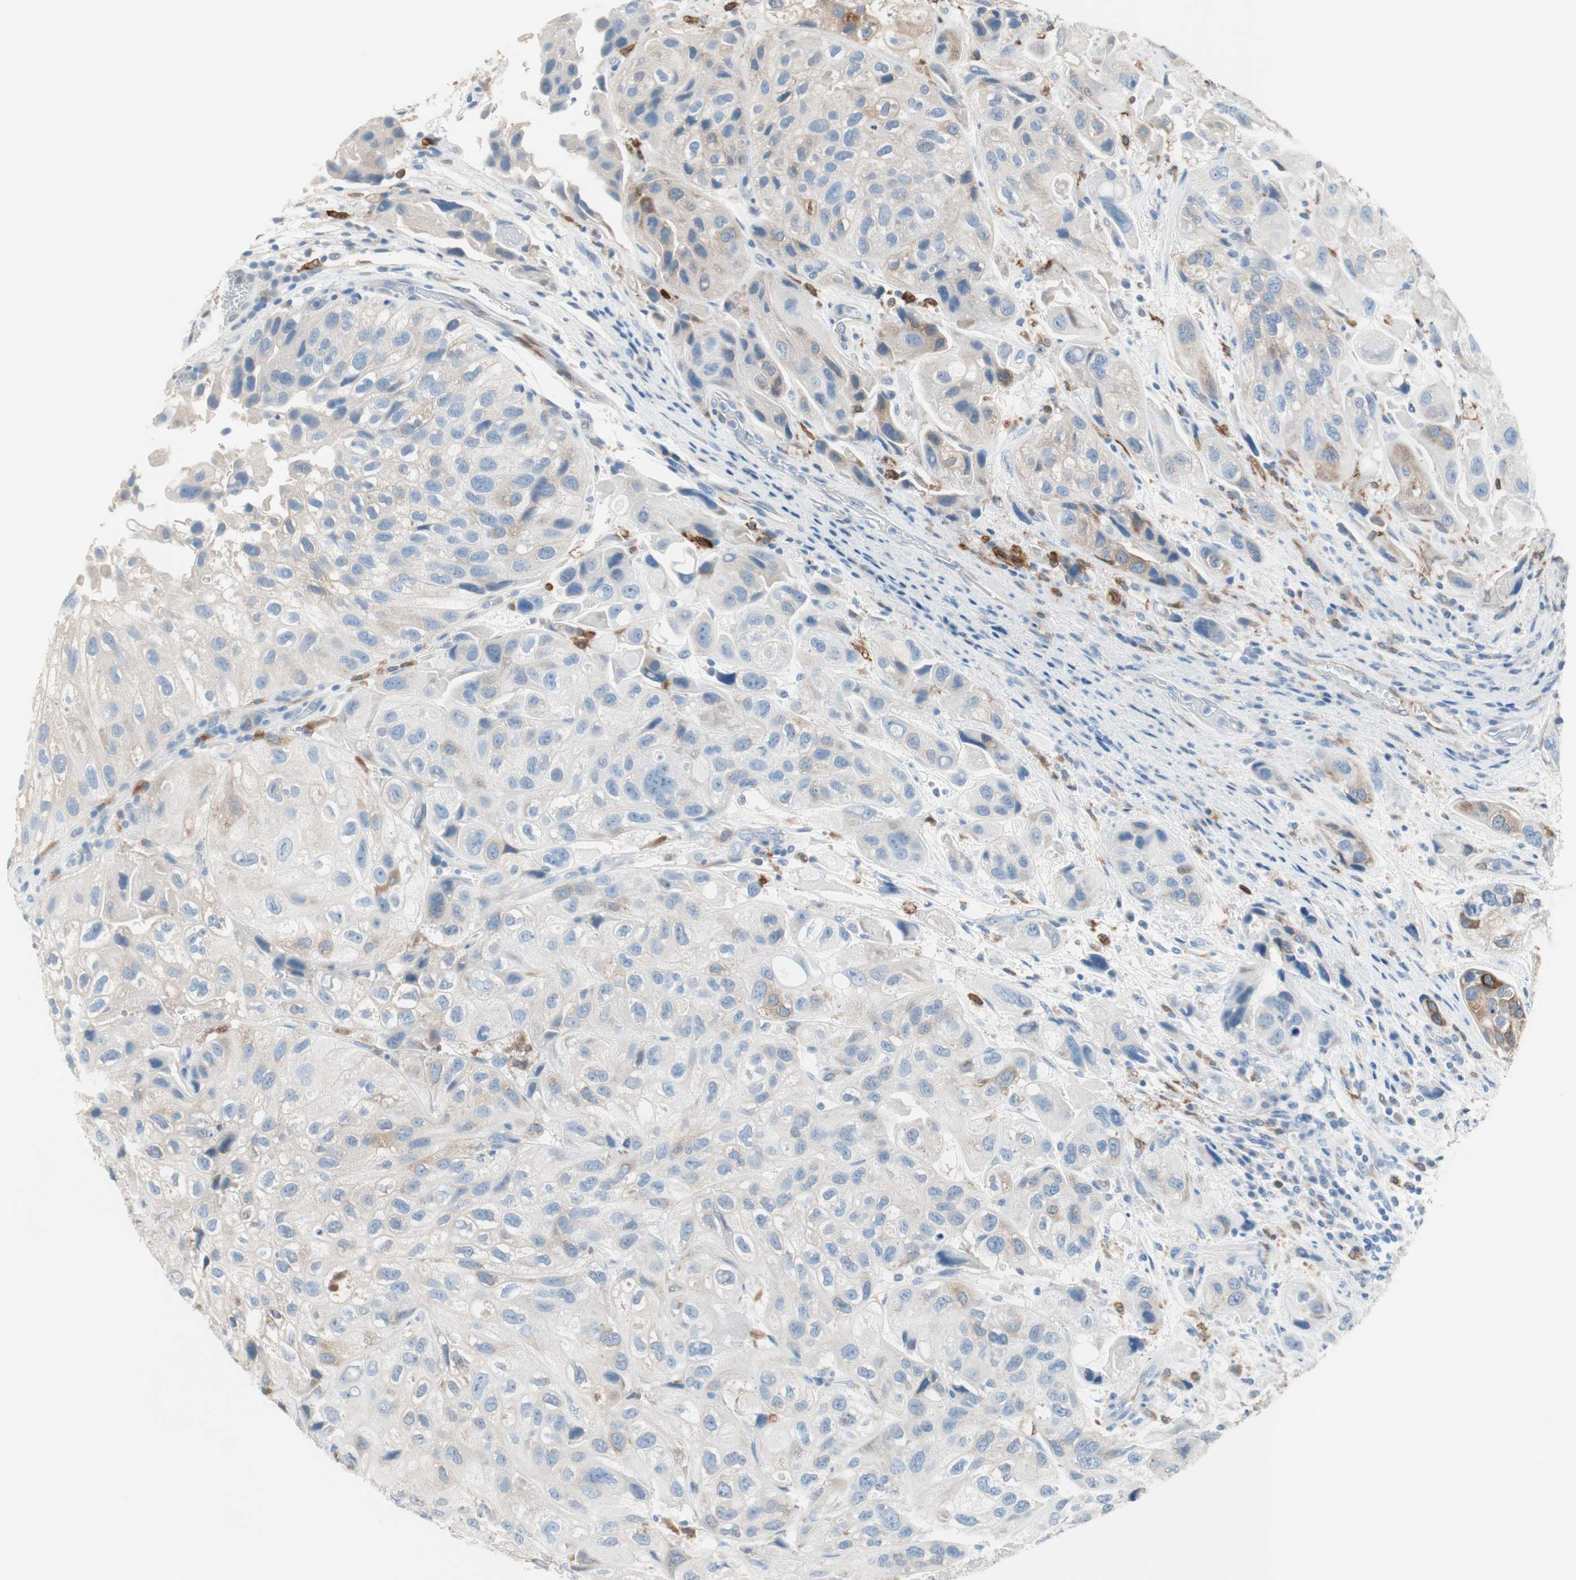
{"staining": {"intensity": "weak", "quantity": "25%-75%", "location": "cytoplasmic/membranous"}, "tissue": "urothelial cancer", "cell_type": "Tumor cells", "image_type": "cancer", "snomed": [{"axis": "morphology", "description": "Urothelial carcinoma, High grade"}, {"axis": "topography", "description": "Urinary bladder"}], "caption": "High-grade urothelial carcinoma tissue shows weak cytoplasmic/membranous staining in approximately 25%-75% of tumor cells", "gene": "GLUL", "patient": {"sex": "female", "age": 64}}